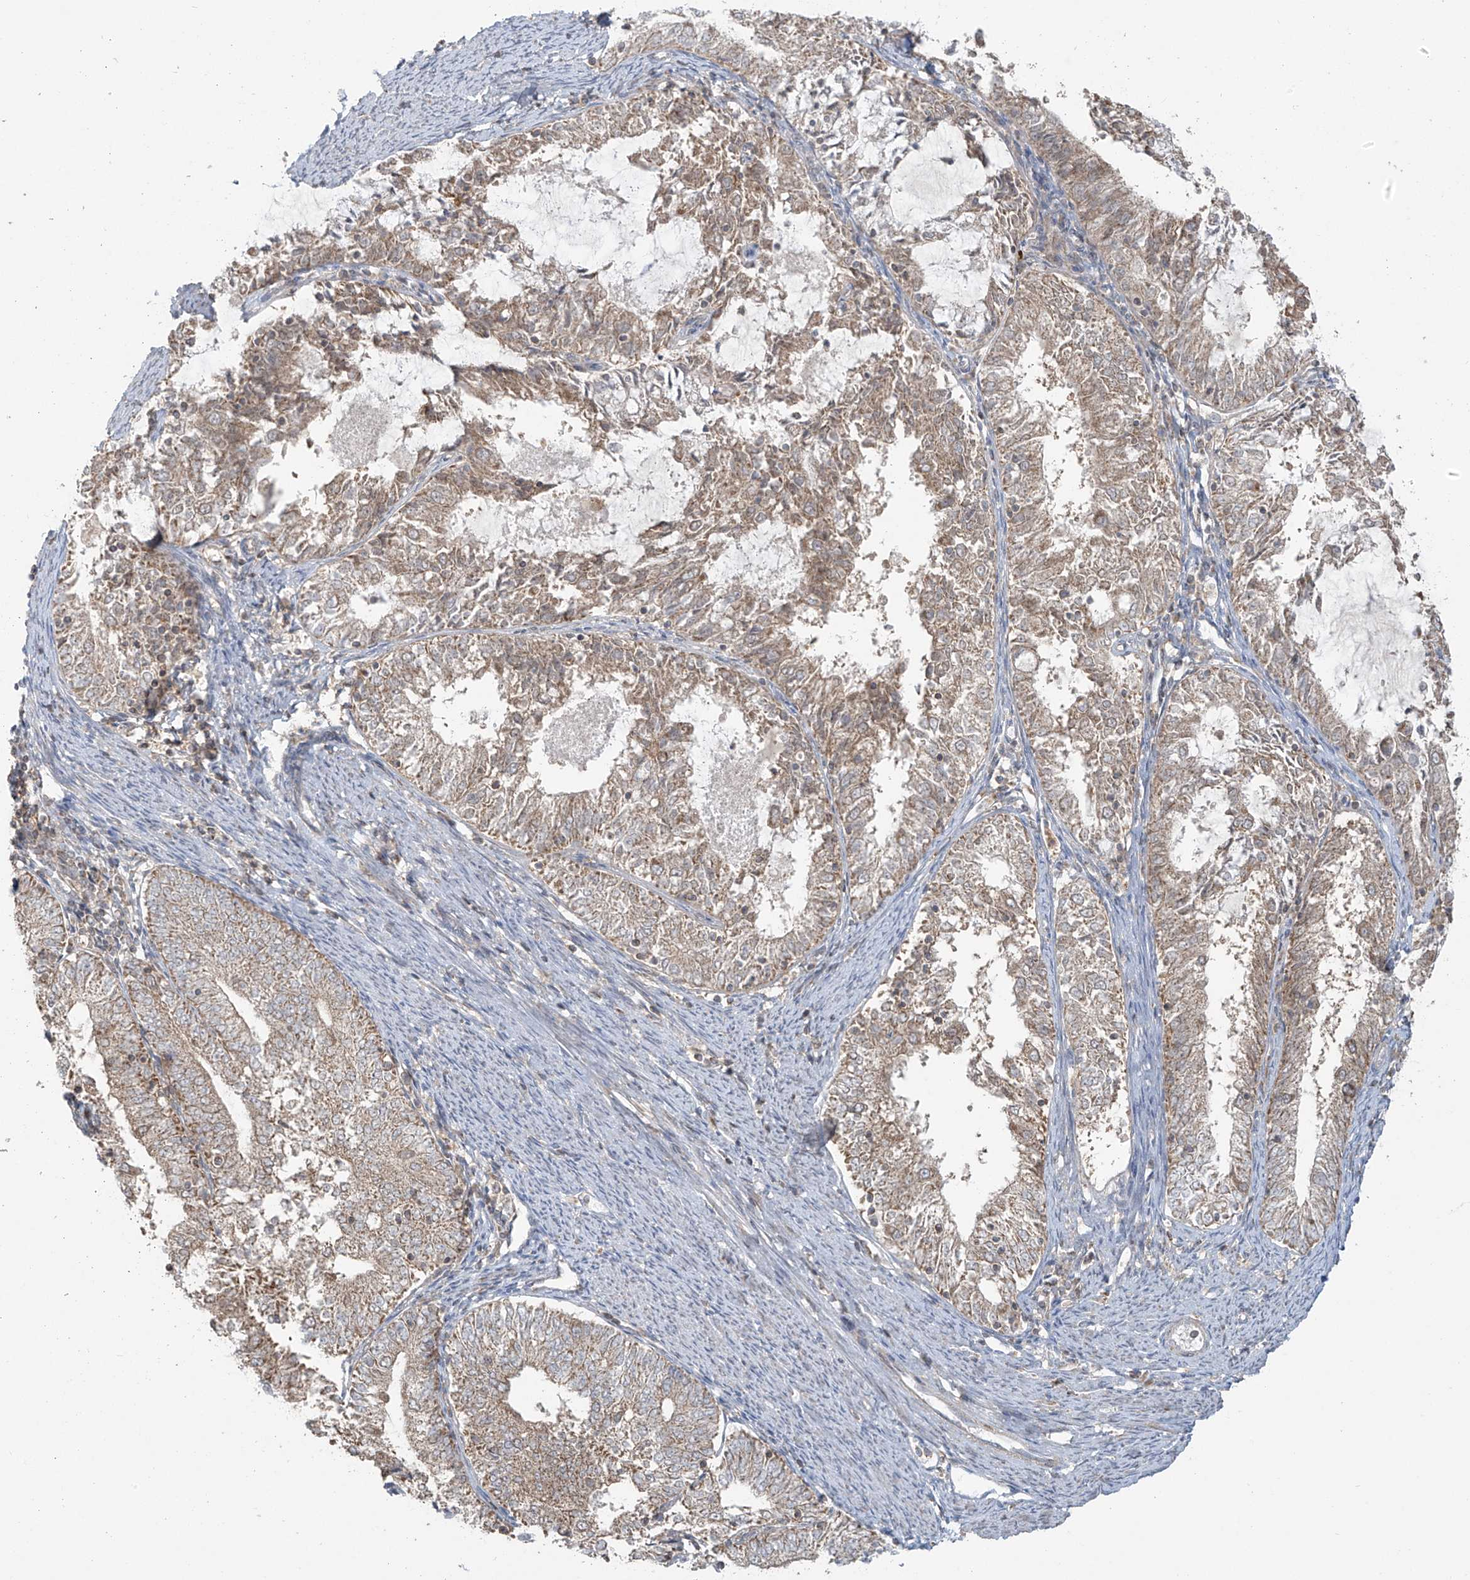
{"staining": {"intensity": "weak", "quantity": ">75%", "location": "cytoplasmic/membranous"}, "tissue": "endometrial cancer", "cell_type": "Tumor cells", "image_type": "cancer", "snomed": [{"axis": "morphology", "description": "Adenocarcinoma, NOS"}, {"axis": "topography", "description": "Endometrium"}], "caption": "DAB immunohistochemical staining of human endometrial adenocarcinoma displays weak cytoplasmic/membranous protein positivity in approximately >75% of tumor cells.", "gene": "HDDC2", "patient": {"sex": "female", "age": 57}}